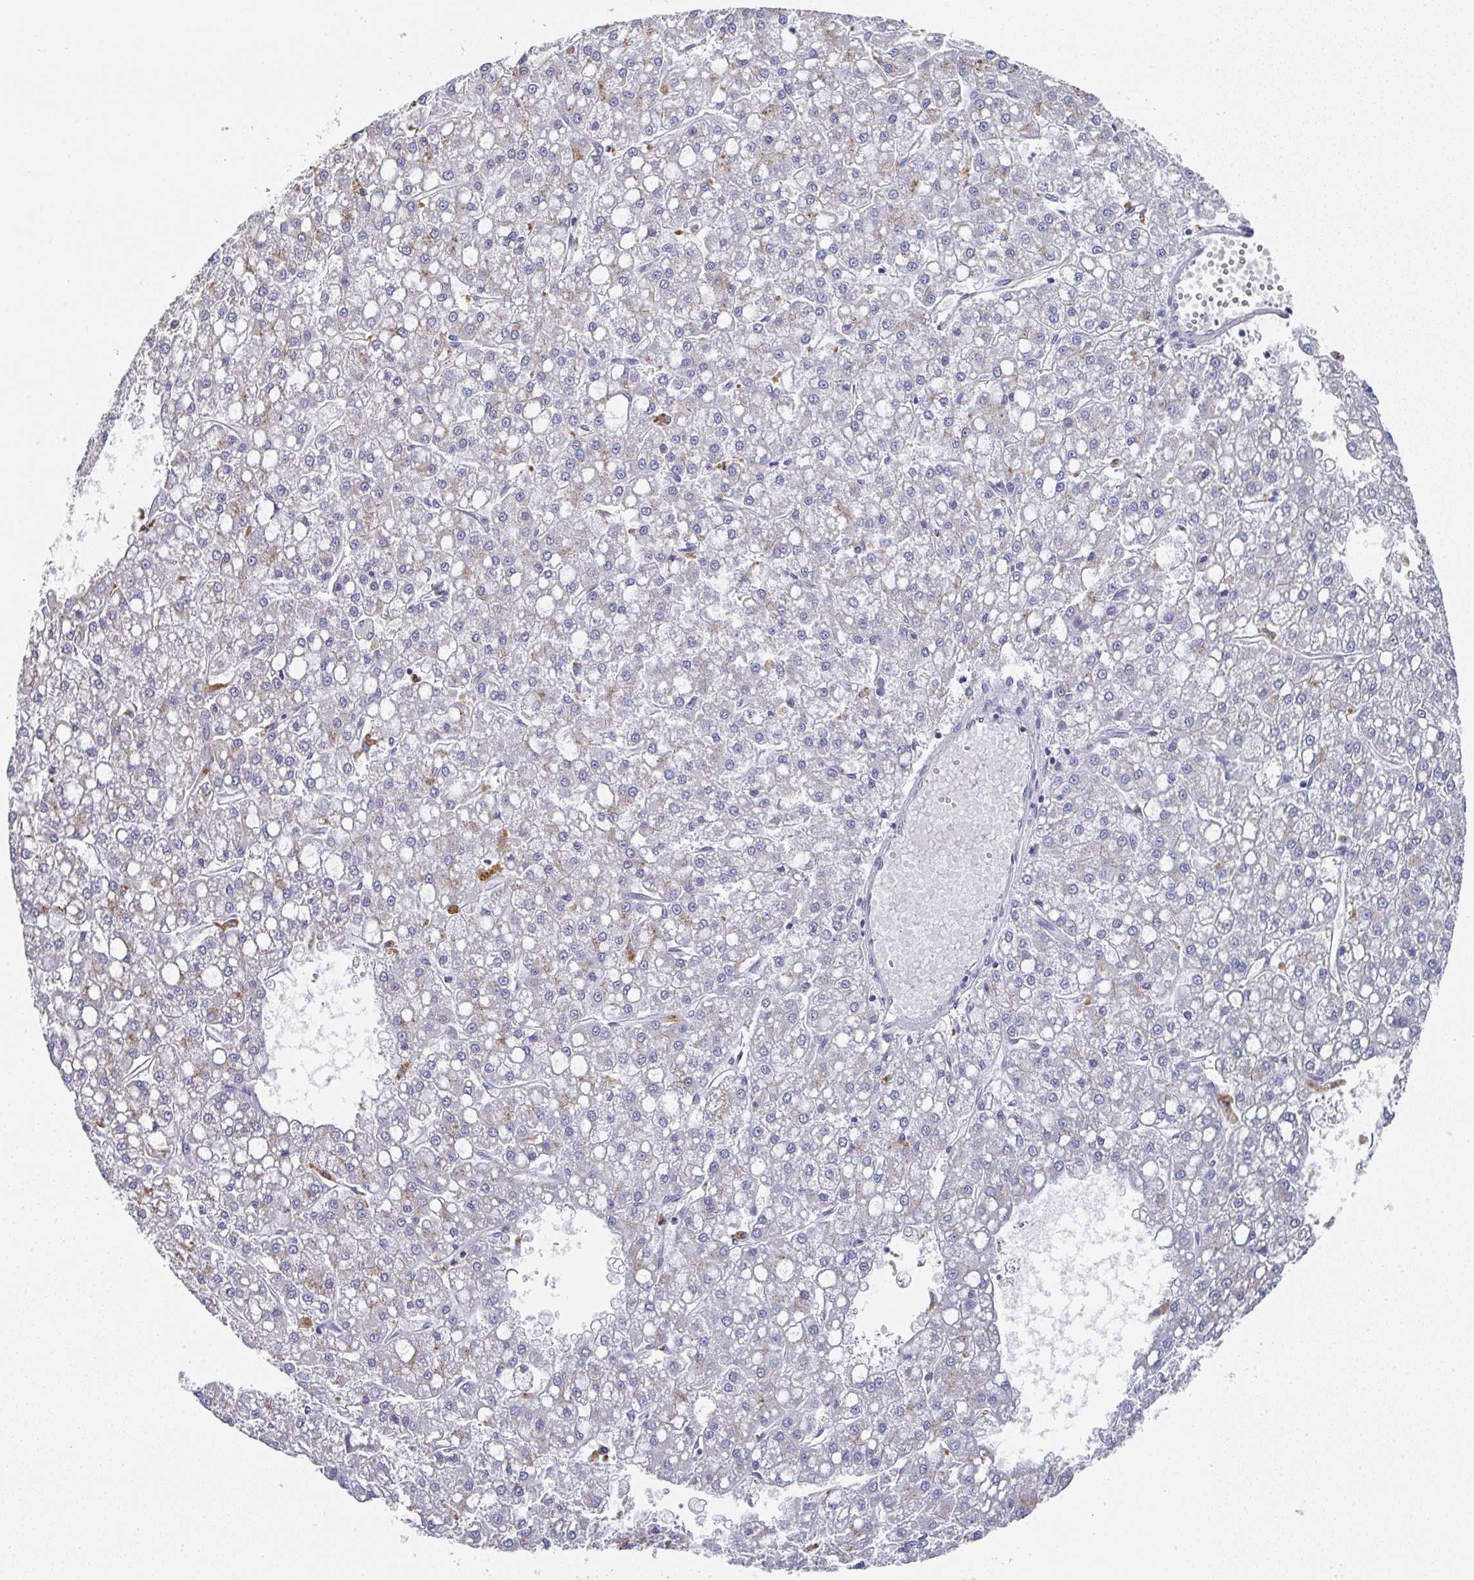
{"staining": {"intensity": "weak", "quantity": "<25%", "location": "cytoplasmic/membranous"}, "tissue": "liver cancer", "cell_type": "Tumor cells", "image_type": "cancer", "snomed": [{"axis": "morphology", "description": "Carcinoma, Hepatocellular, NOS"}, {"axis": "topography", "description": "Liver"}], "caption": "This image is of hepatocellular carcinoma (liver) stained with immunohistochemistry to label a protein in brown with the nuclei are counter-stained blue. There is no staining in tumor cells.", "gene": "NCF1", "patient": {"sex": "male", "age": 67}}